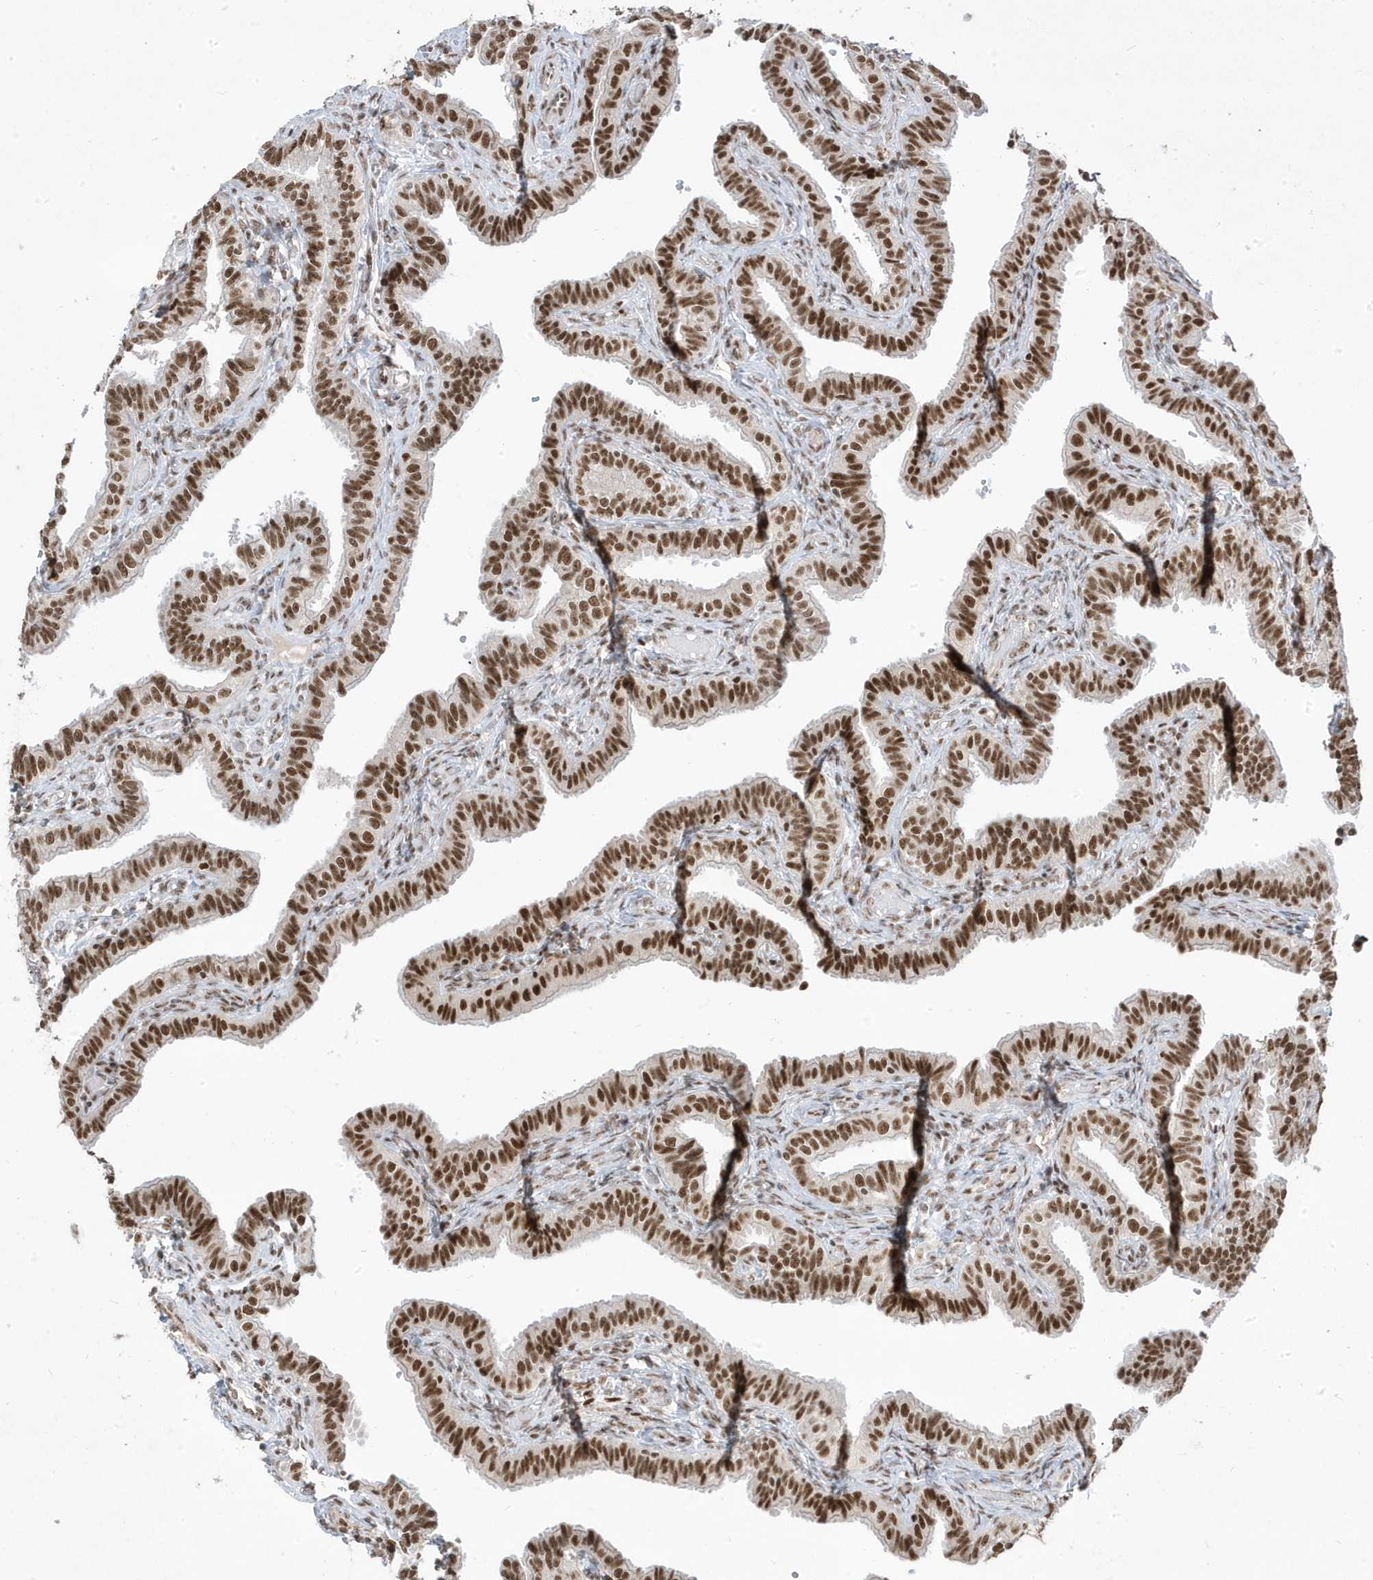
{"staining": {"intensity": "strong", "quantity": ">75%", "location": "nuclear"}, "tissue": "fallopian tube", "cell_type": "Glandular cells", "image_type": "normal", "snomed": [{"axis": "morphology", "description": "Normal tissue, NOS"}, {"axis": "topography", "description": "Fallopian tube"}], "caption": "Fallopian tube stained for a protein exhibits strong nuclear positivity in glandular cells. Immunohistochemistry stains the protein in brown and the nuclei are stained blue.", "gene": "MTREX", "patient": {"sex": "female", "age": 39}}